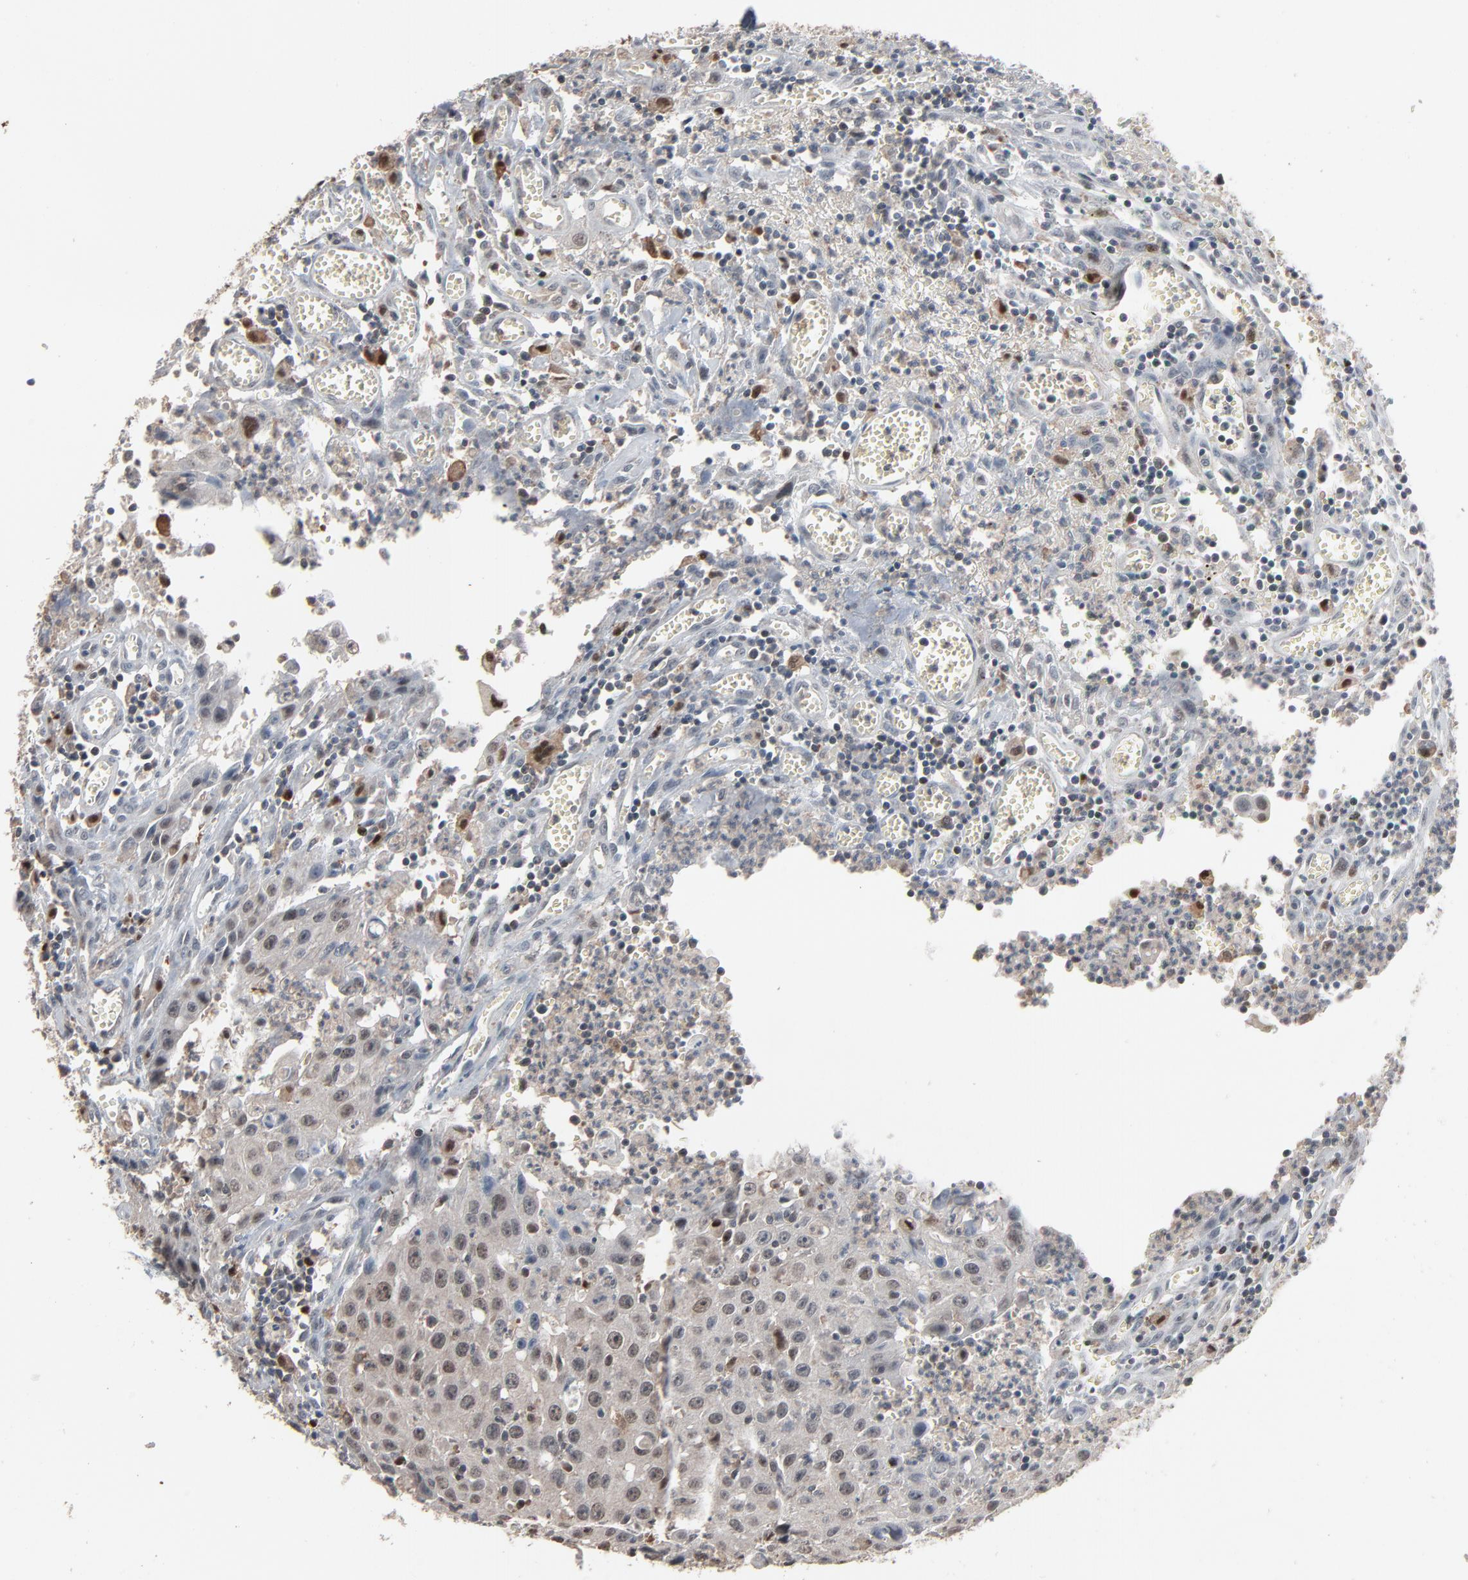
{"staining": {"intensity": "weak", "quantity": ">75%", "location": "cytoplasmic/membranous,nuclear"}, "tissue": "urothelial cancer", "cell_type": "Tumor cells", "image_type": "cancer", "snomed": [{"axis": "morphology", "description": "Urothelial carcinoma, High grade"}, {"axis": "topography", "description": "Urinary bladder"}], "caption": "A histopathology image showing weak cytoplasmic/membranous and nuclear staining in approximately >75% of tumor cells in high-grade urothelial carcinoma, as visualized by brown immunohistochemical staining.", "gene": "DOCK8", "patient": {"sex": "male", "age": 66}}